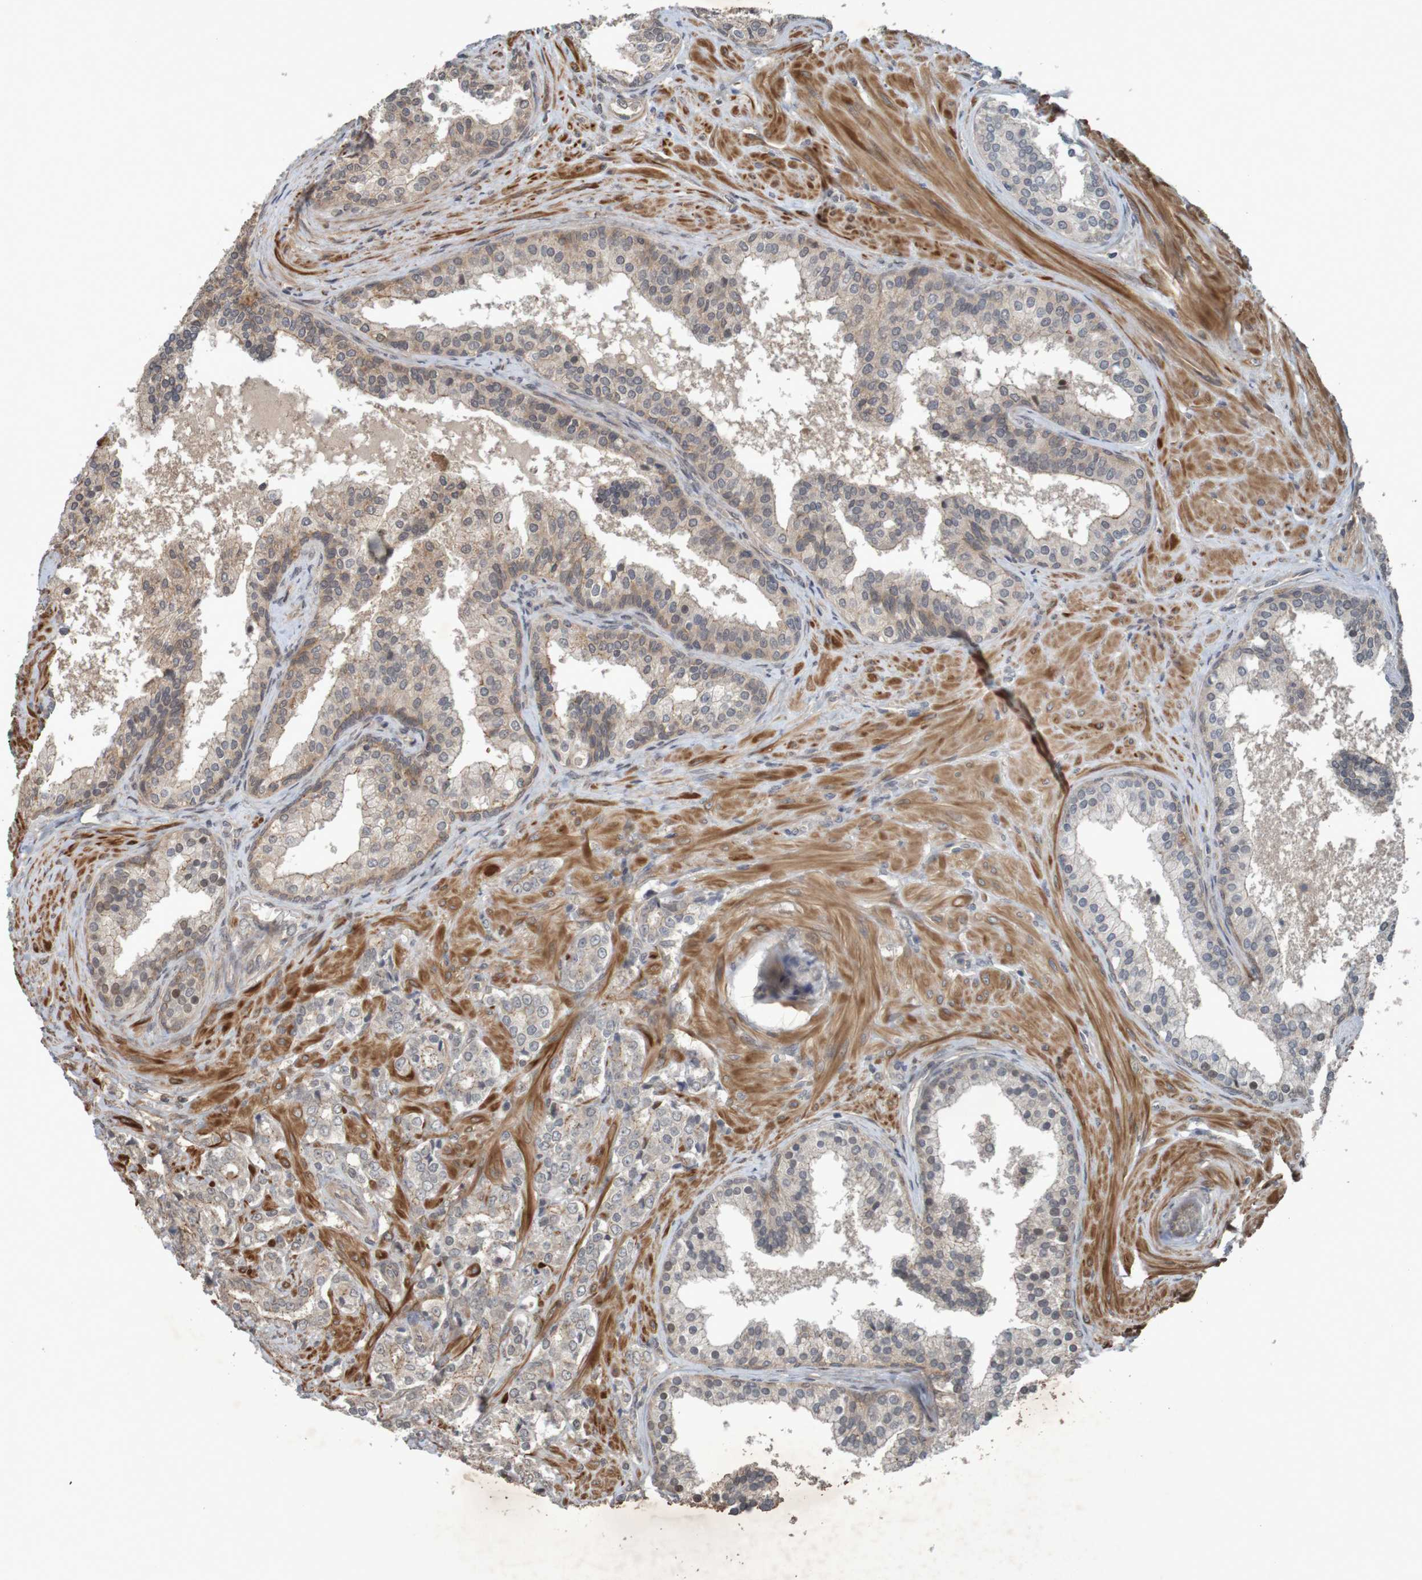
{"staining": {"intensity": "weak", "quantity": "25%-75%", "location": "cytoplasmic/membranous"}, "tissue": "prostate cancer", "cell_type": "Tumor cells", "image_type": "cancer", "snomed": [{"axis": "morphology", "description": "Adenocarcinoma, Low grade"}, {"axis": "topography", "description": "Prostate"}], "caption": "Protein analysis of prostate adenocarcinoma (low-grade) tissue reveals weak cytoplasmic/membranous staining in approximately 25%-75% of tumor cells.", "gene": "ARHGEF11", "patient": {"sex": "male", "age": 60}}